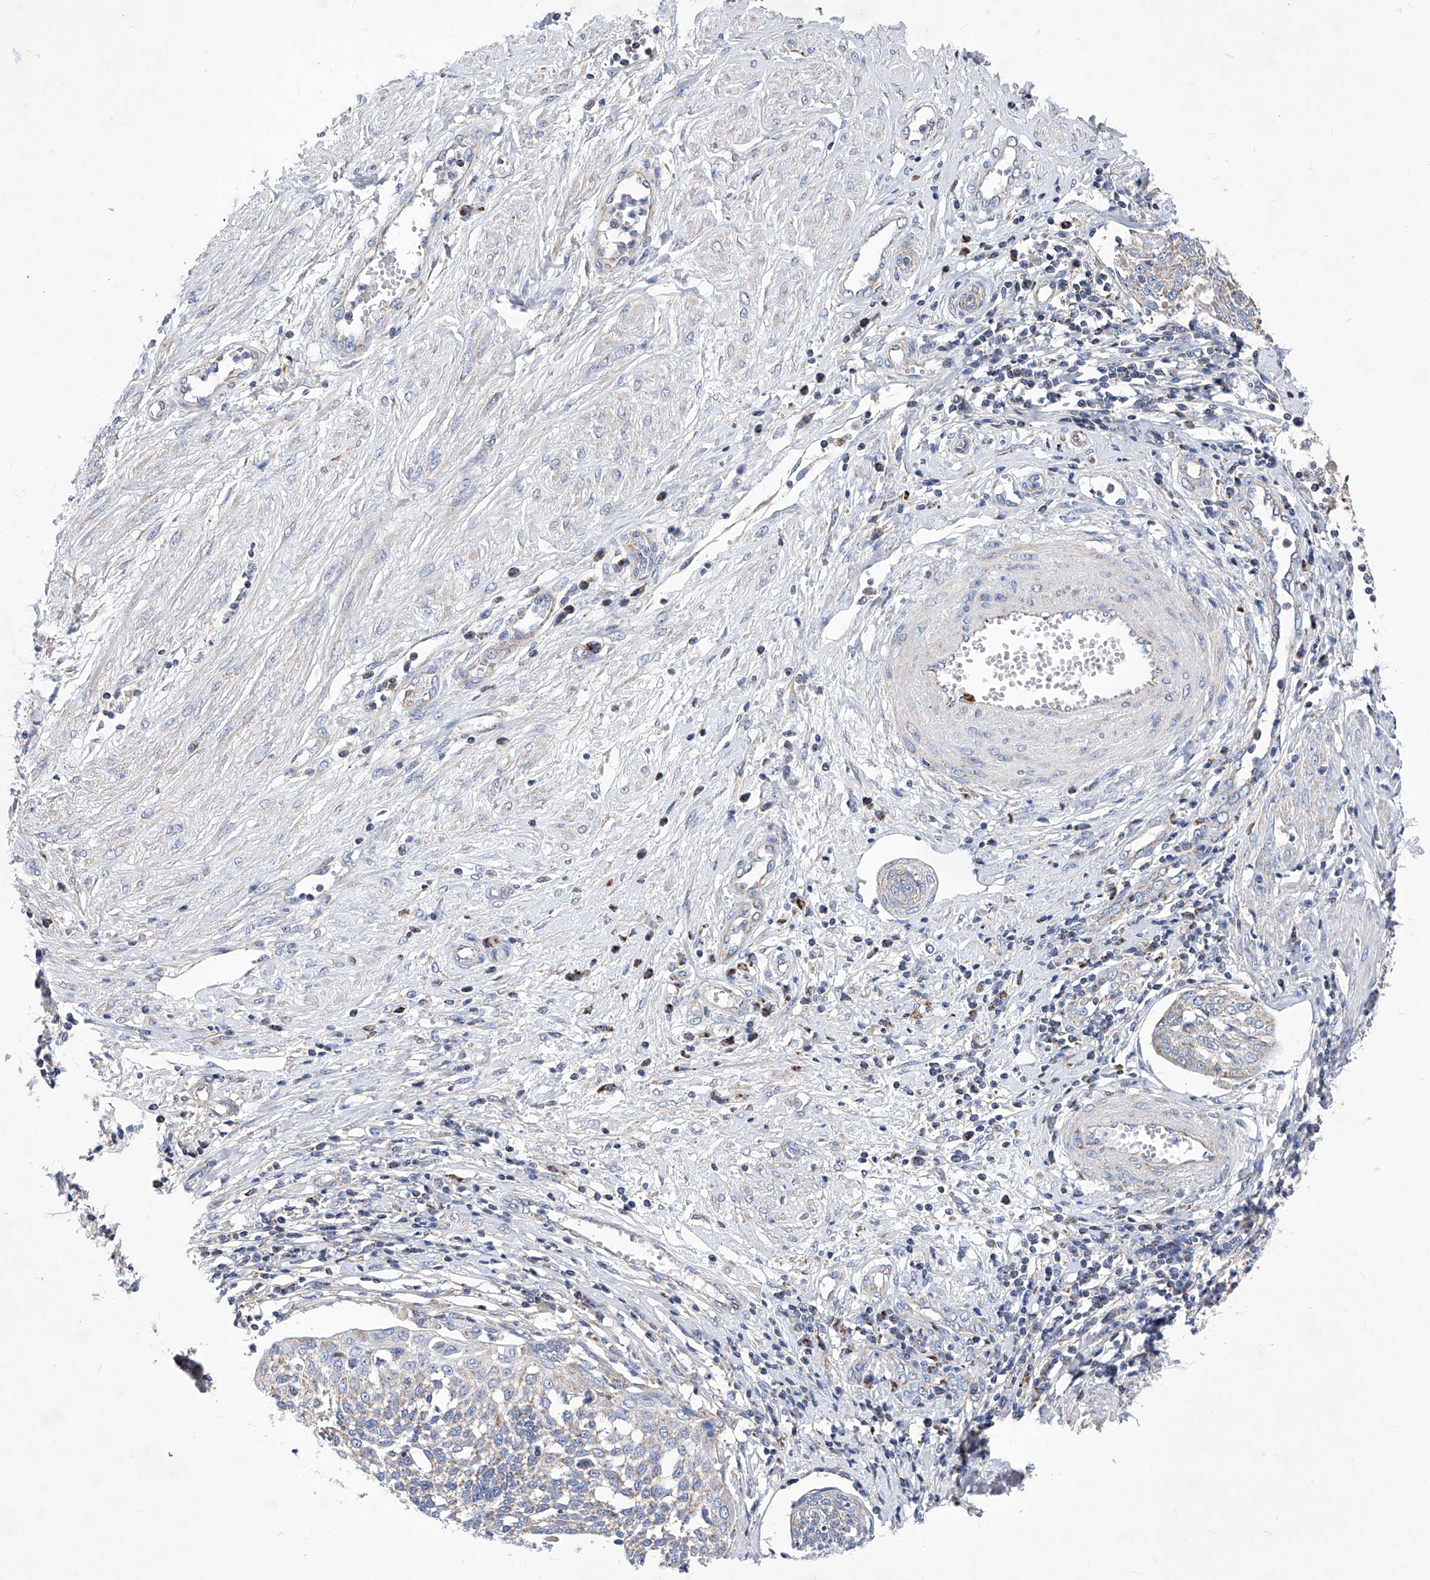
{"staining": {"intensity": "weak", "quantity": "25%-75%", "location": "cytoplasmic/membranous"}, "tissue": "cervical cancer", "cell_type": "Tumor cells", "image_type": "cancer", "snomed": [{"axis": "morphology", "description": "Squamous cell carcinoma, NOS"}, {"axis": "topography", "description": "Cervix"}], "caption": "Immunohistochemistry (IHC) photomicrograph of cervical cancer stained for a protein (brown), which demonstrates low levels of weak cytoplasmic/membranous staining in approximately 25%-75% of tumor cells.", "gene": "HRNR", "patient": {"sex": "female", "age": 34}}